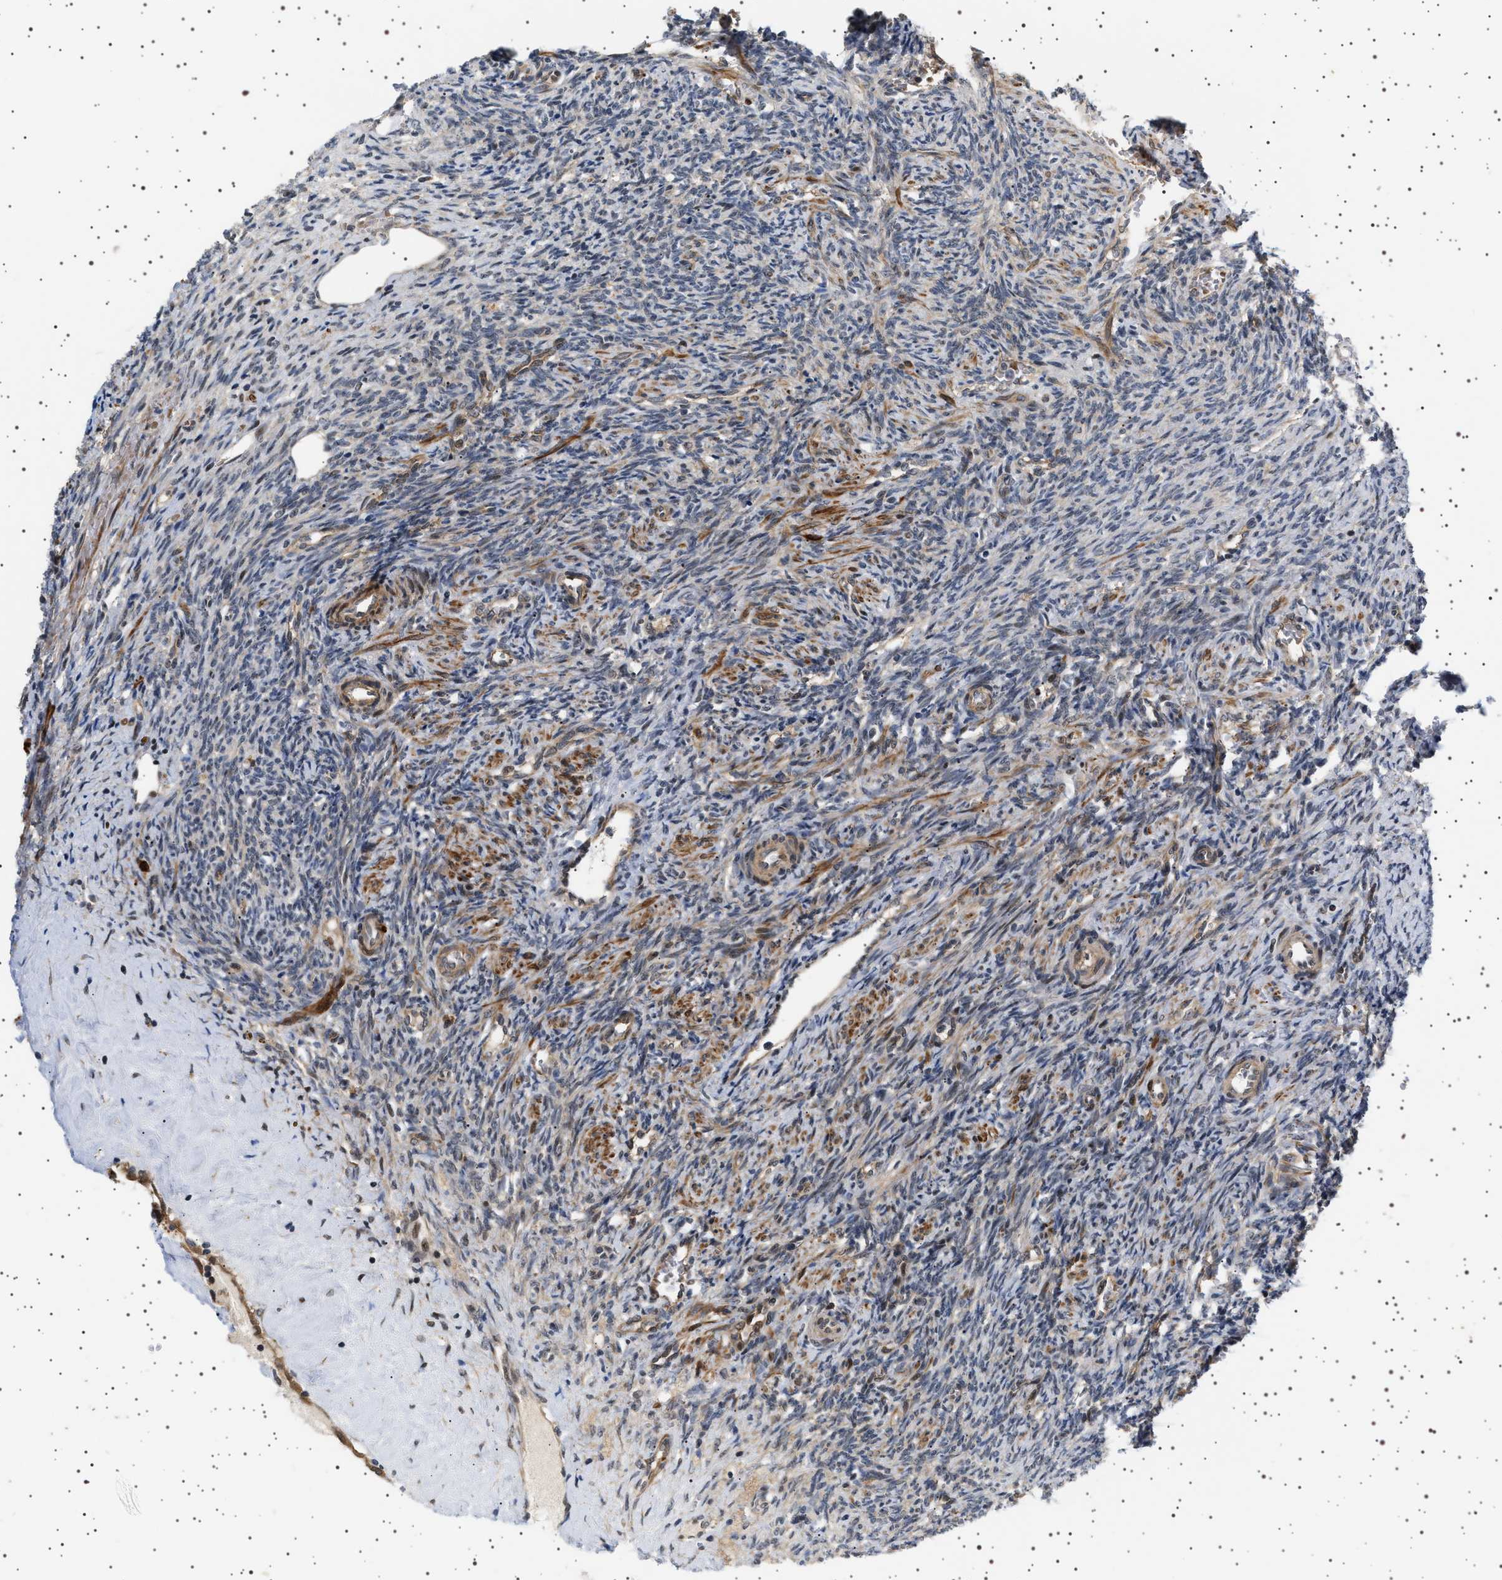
{"staining": {"intensity": "negative", "quantity": "none", "location": "none"}, "tissue": "ovary", "cell_type": "Follicle cells", "image_type": "normal", "snomed": [{"axis": "morphology", "description": "Normal tissue, NOS"}, {"axis": "topography", "description": "Ovary"}], "caption": "Immunohistochemistry (IHC) of normal ovary reveals no expression in follicle cells.", "gene": "BAG3", "patient": {"sex": "female", "age": 41}}